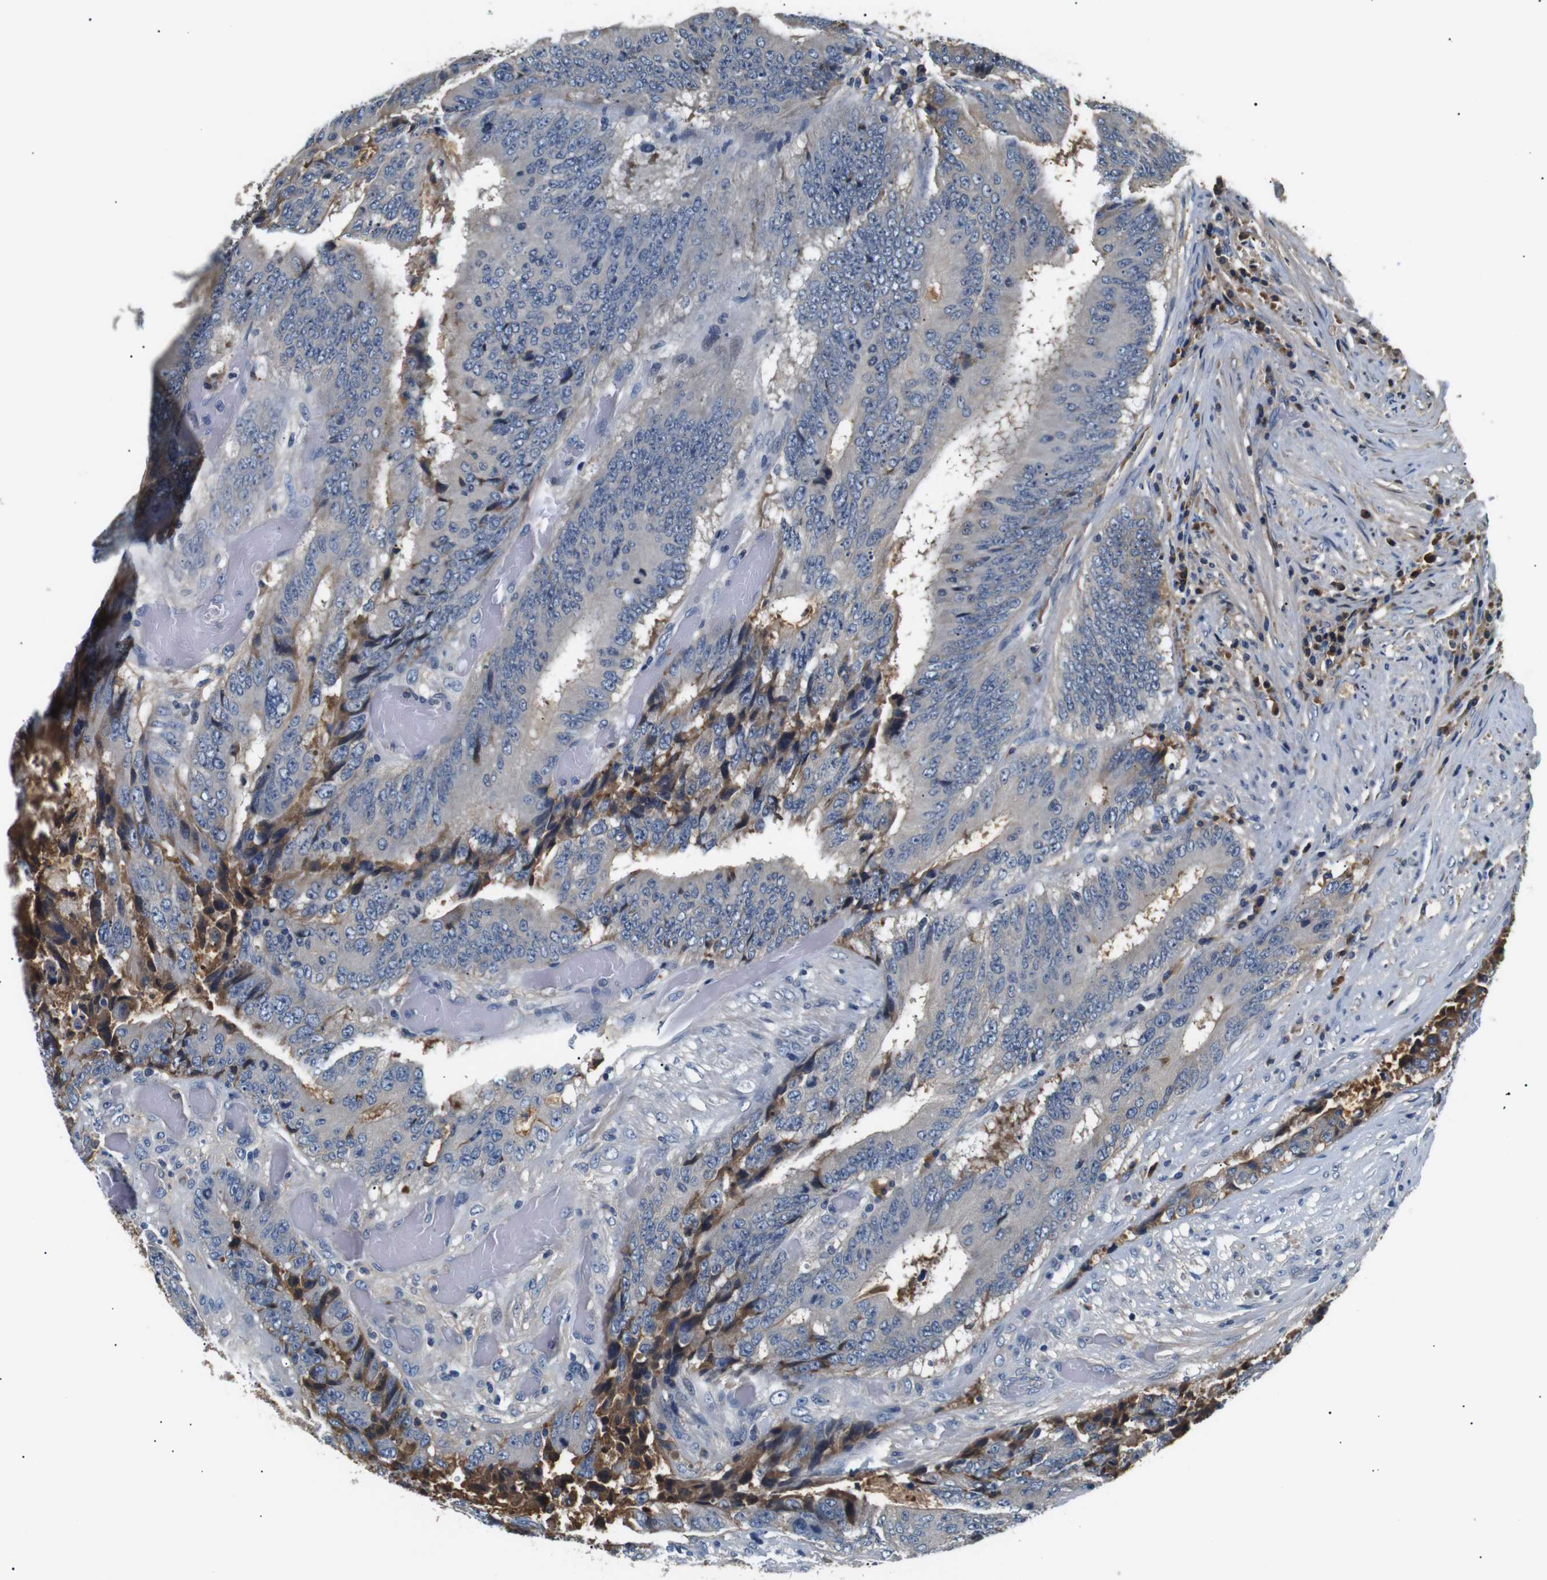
{"staining": {"intensity": "negative", "quantity": "none", "location": "none"}, "tissue": "colorectal cancer", "cell_type": "Tumor cells", "image_type": "cancer", "snomed": [{"axis": "morphology", "description": "Adenocarcinoma, NOS"}, {"axis": "topography", "description": "Rectum"}], "caption": "Human colorectal adenocarcinoma stained for a protein using immunohistochemistry (IHC) reveals no staining in tumor cells.", "gene": "LHCGR", "patient": {"sex": "male", "age": 72}}